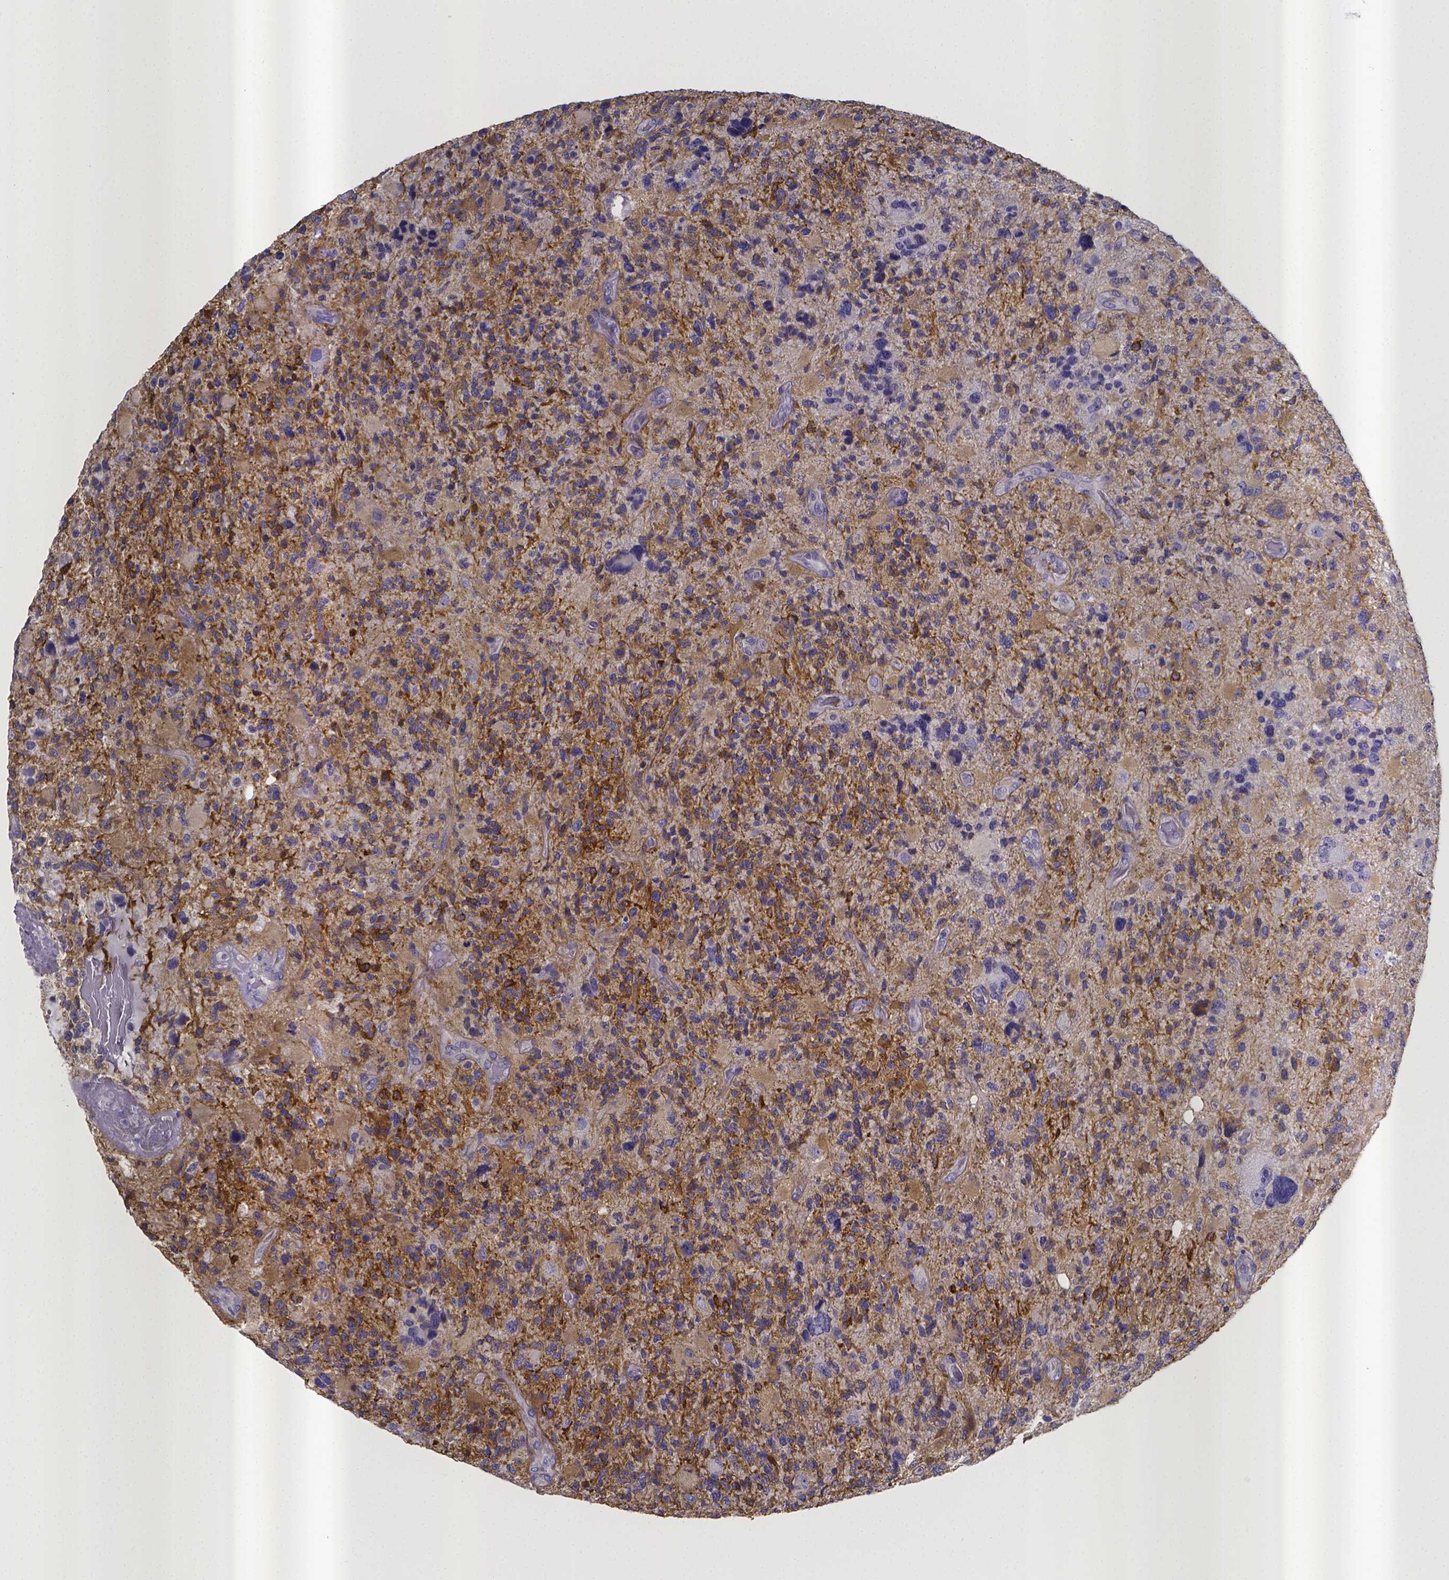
{"staining": {"intensity": "negative", "quantity": "none", "location": "none"}, "tissue": "glioma", "cell_type": "Tumor cells", "image_type": "cancer", "snomed": [{"axis": "morphology", "description": "Glioma, malignant, High grade"}, {"axis": "topography", "description": "Brain"}], "caption": "Image shows no protein expression in tumor cells of glioma tissue.", "gene": "RERG", "patient": {"sex": "female", "age": 71}}